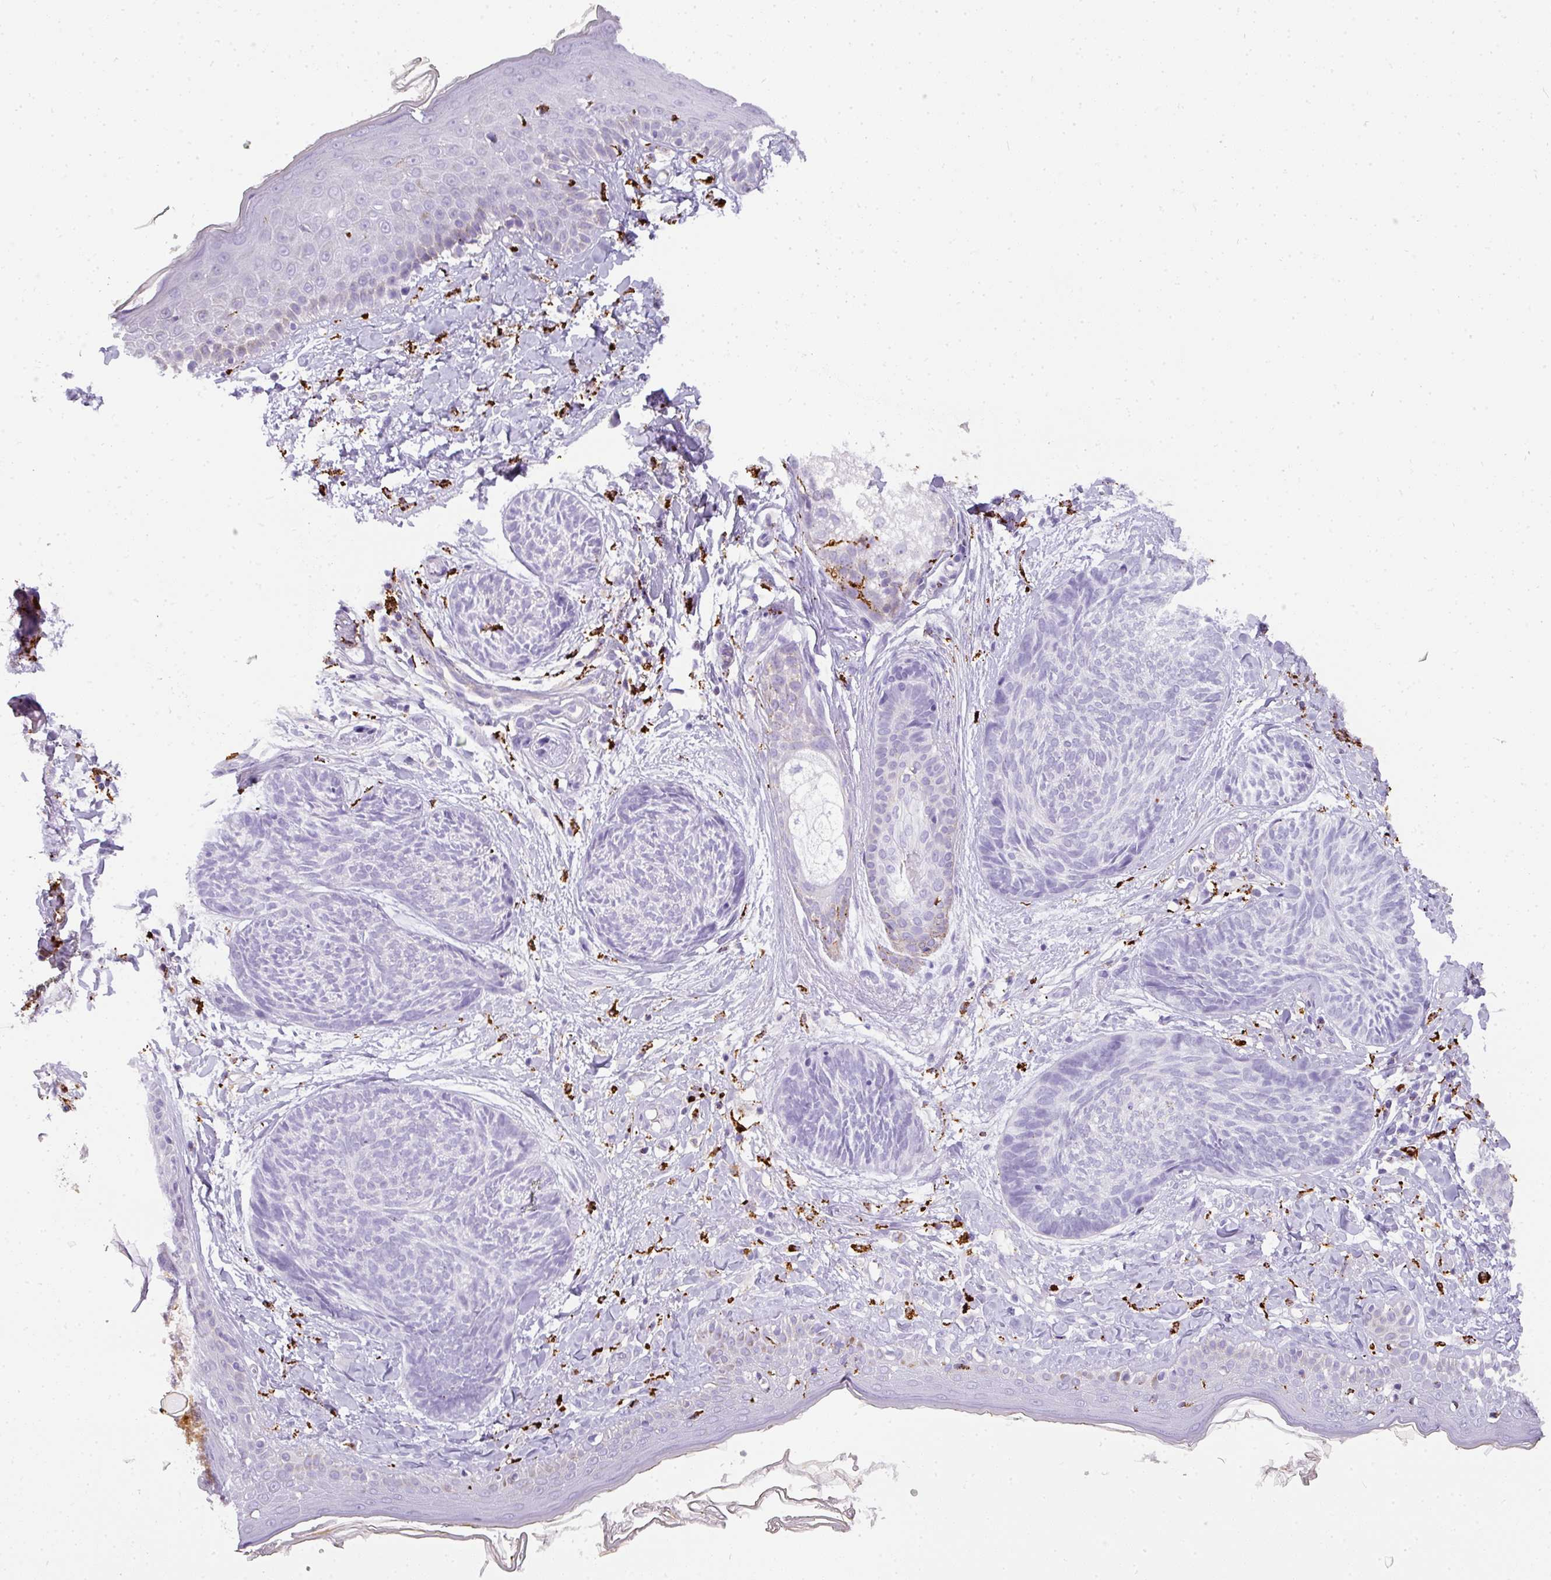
{"staining": {"intensity": "negative", "quantity": "none", "location": "none"}, "tissue": "skin cancer", "cell_type": "Tumor cells", "image_type": "cancer", "snomed": [{"axis": "morphology", "description": "Basal cell carcinoma"}, {"axis": "topography", "description": "Skin"}], "caption": "IHC of skin basal cell carcinoma reveals no expression in tumor cells.", "gene": "MMACHC", "patient": {"sex": "male", "age": 73}}